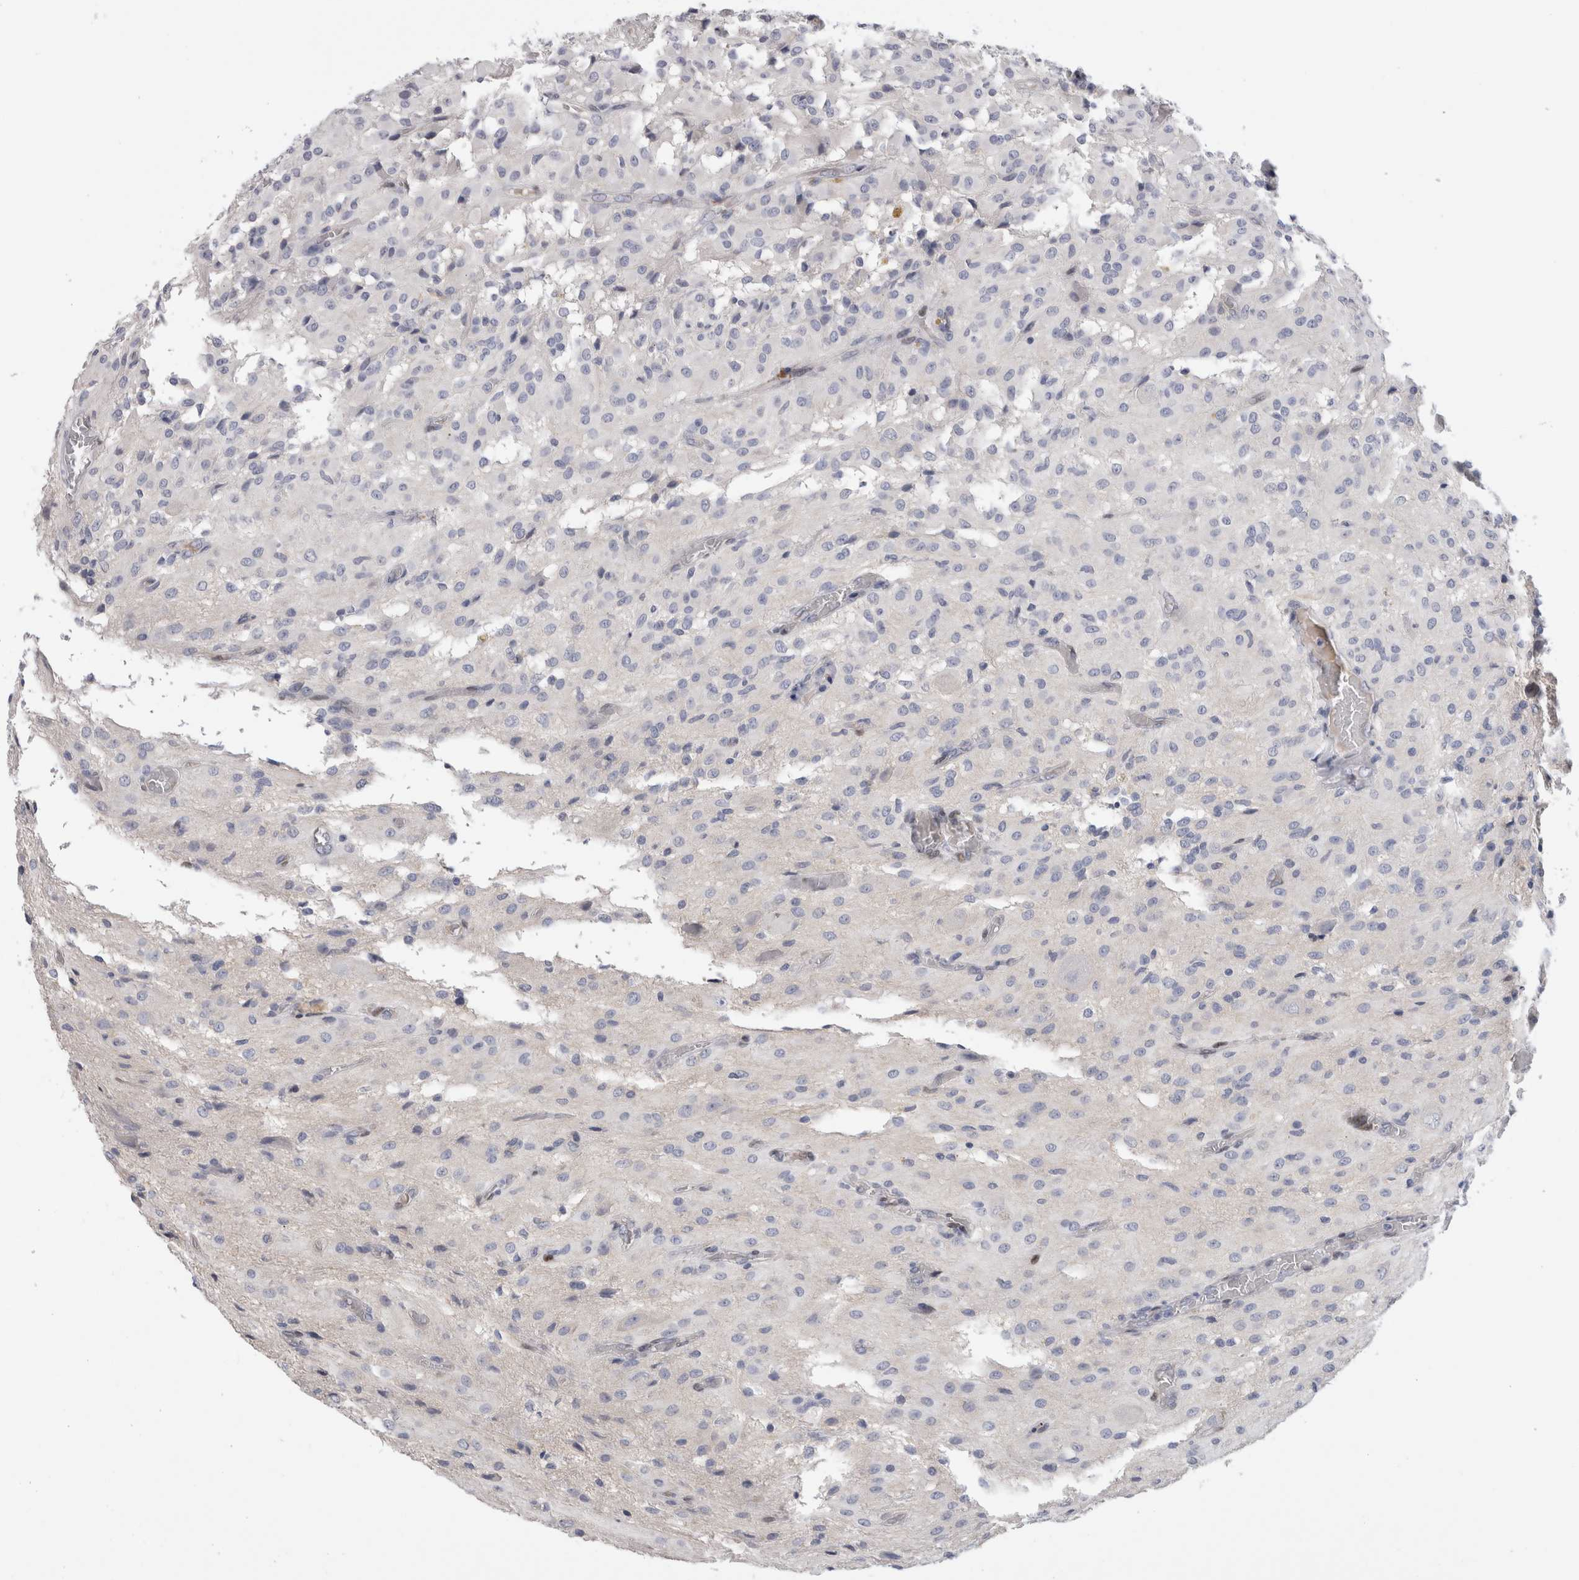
{"staining": {"intensity": "negative", "quantity": "none", "location": "none"}, "tissue": "glioma", "cell_type": "Tumor cells", "image_type": "cancer", "snomed": [{"axis": "morphology", "description": "Glioma, malignant, High grade"}, {"axis": "topography", "description": "Brain"}], "caption": "Human malignant glioma (high-grade) stained for a protein using immunohistochemistry (IHC) exhibits no expression in tumor cells.", "gene": "DMTN", "patient": {"sex": "female", "age": 59}}